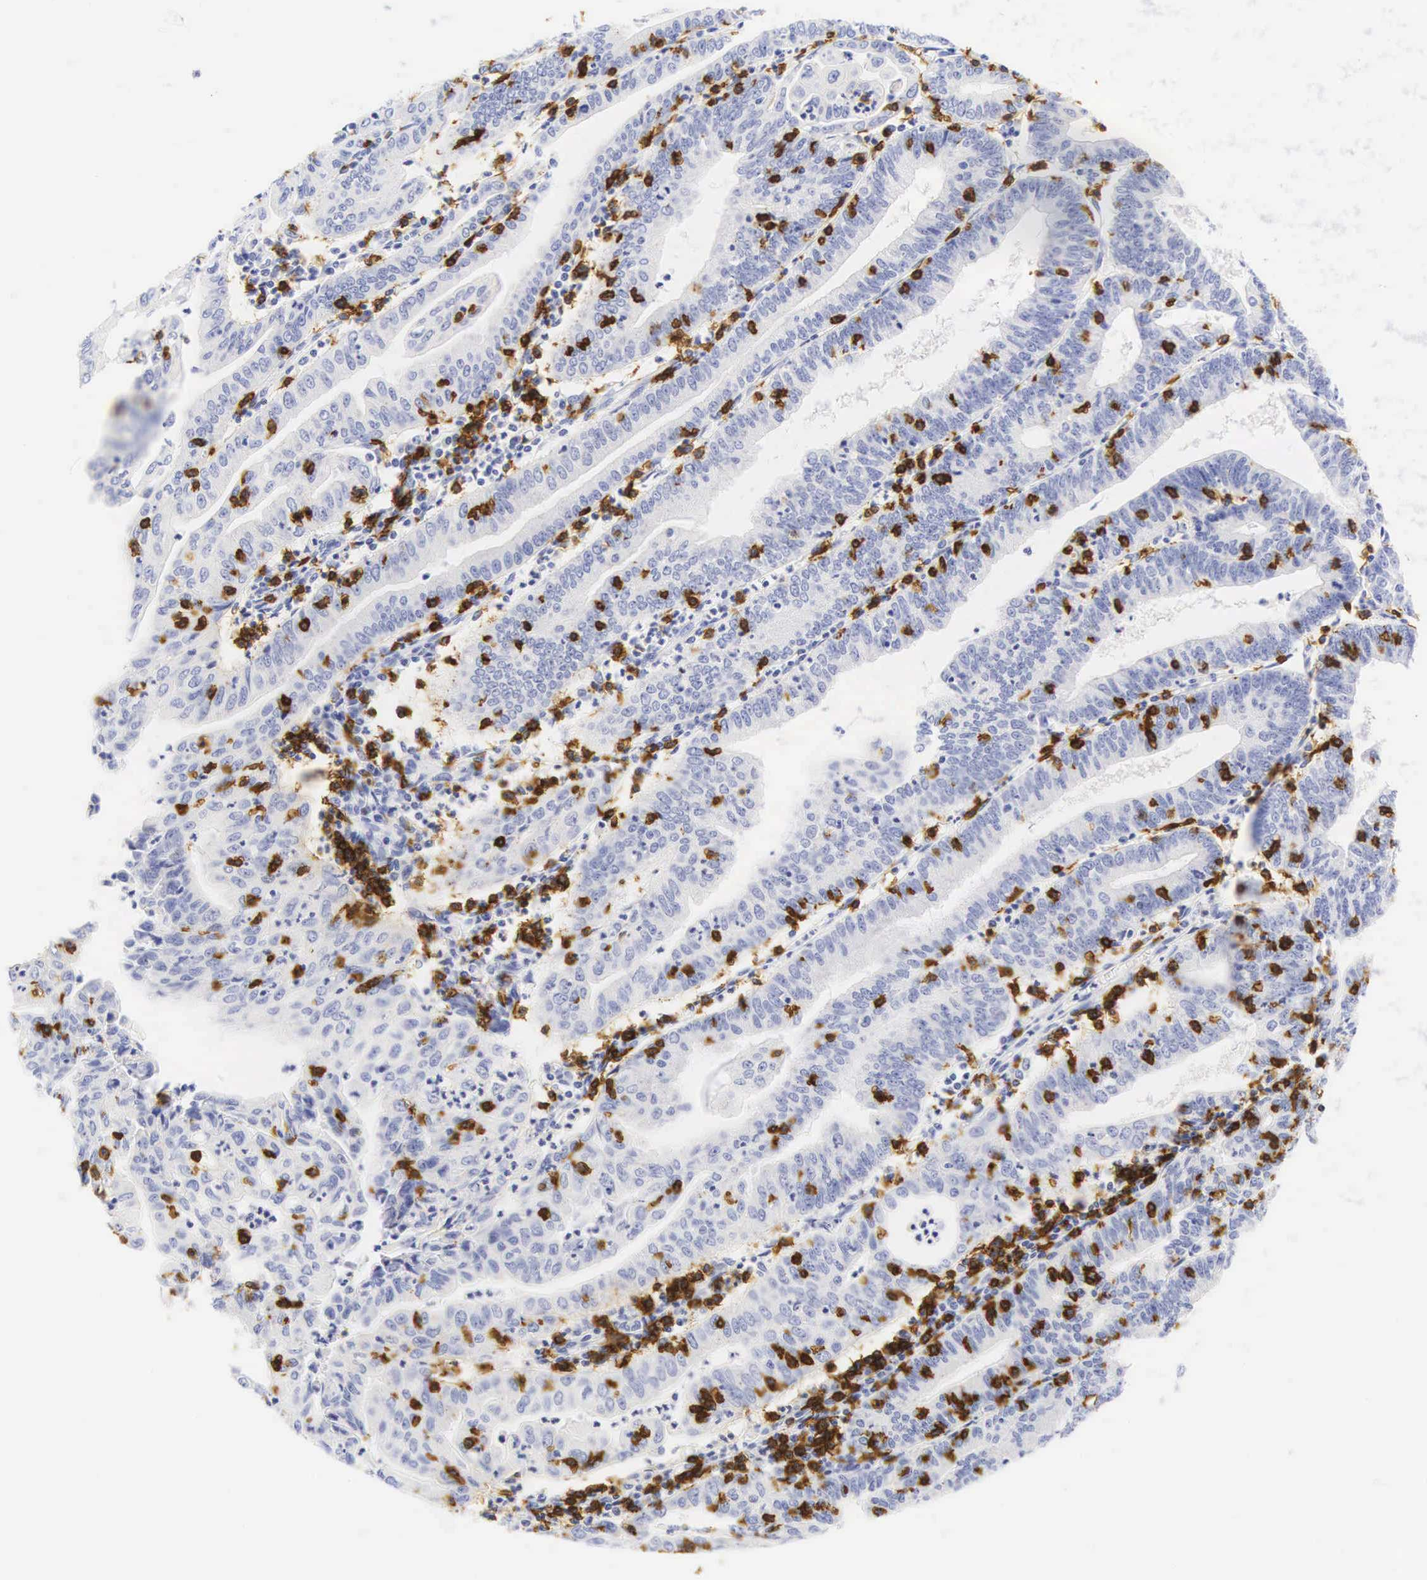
{"staining": {"intensity": "negative", "quantity": "none", "location": "none"}, "tissue": "endometrial cancer", "cell_type": "Tumor cells", "image_type": "cancer", "snomed": [{"axis": "morphology", "description": "Adenocarcinoma, NOS"}, {"axis": "topography", "description": "Endometrium"}], "caption": "IHC of human endometrial adenocarcinoma displays no staining in tumor cells.", "gene": "CD8A", "patient": {"sex": "female", "age": 60}}